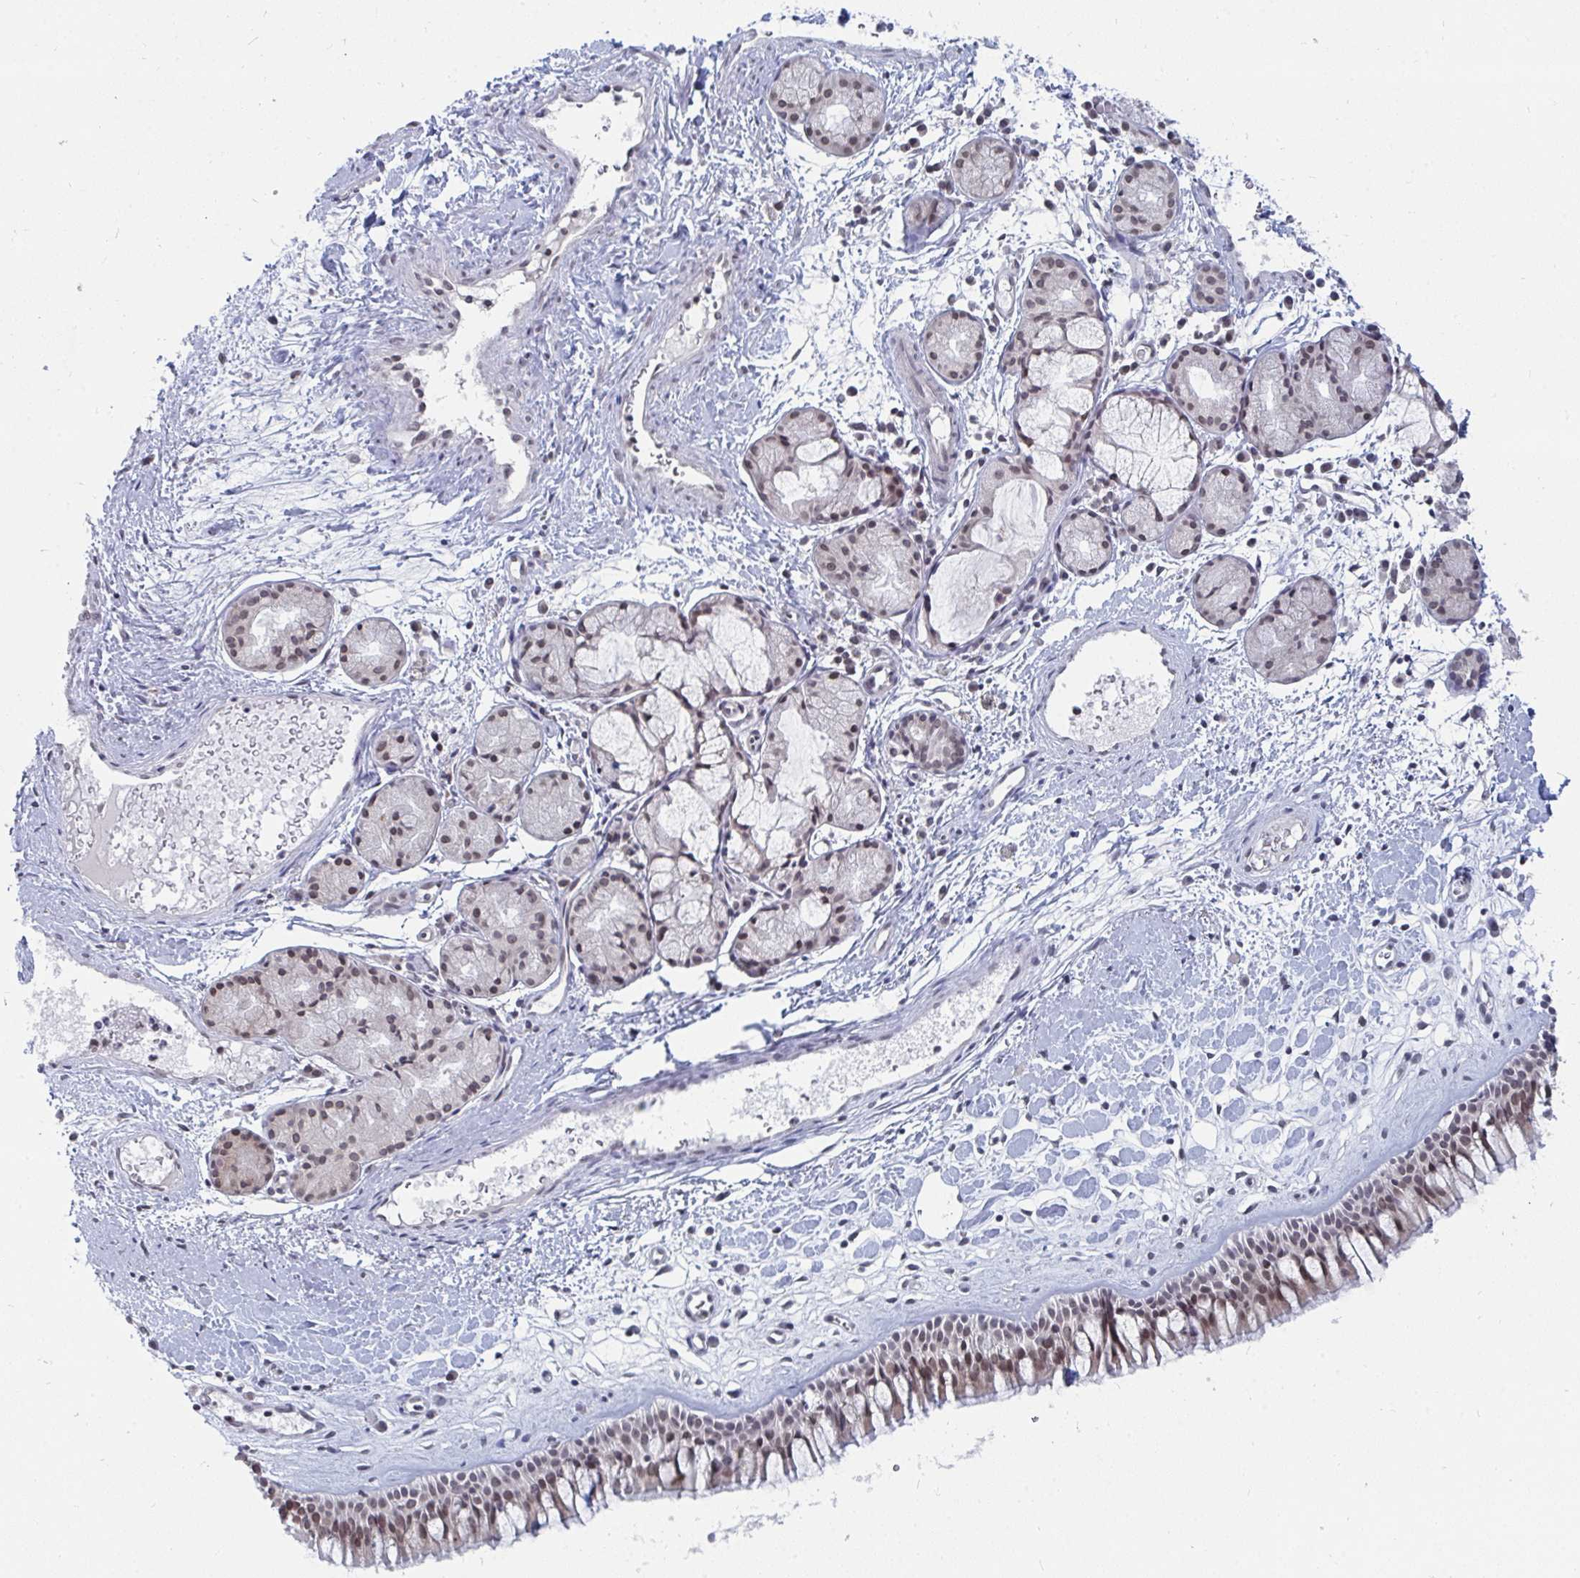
{"staining": {"intensity": "weak", "quantity": ">75%", "location": "cytoplasmic/membranous,nuclear"}, "tissue": "nasopharynx", "cell_type": "Respiratory epithelial cells", "image_type": "normal", "snomed": [{"axis": "morphology", "description": "Normal tissue, NOS"}, {"axis": "topography", "description": "Nasopharynx"}], "caption": "This image demonstrates immunohistochemistry (IHC) staining of normal nasopharynx, with low weak cytoplasmic/membranous,nuclear positivity in approximately >75% of respiratory epithelial cells.", "gene": "TRIP12", "patient": {"sex": "male", "age": 65}}